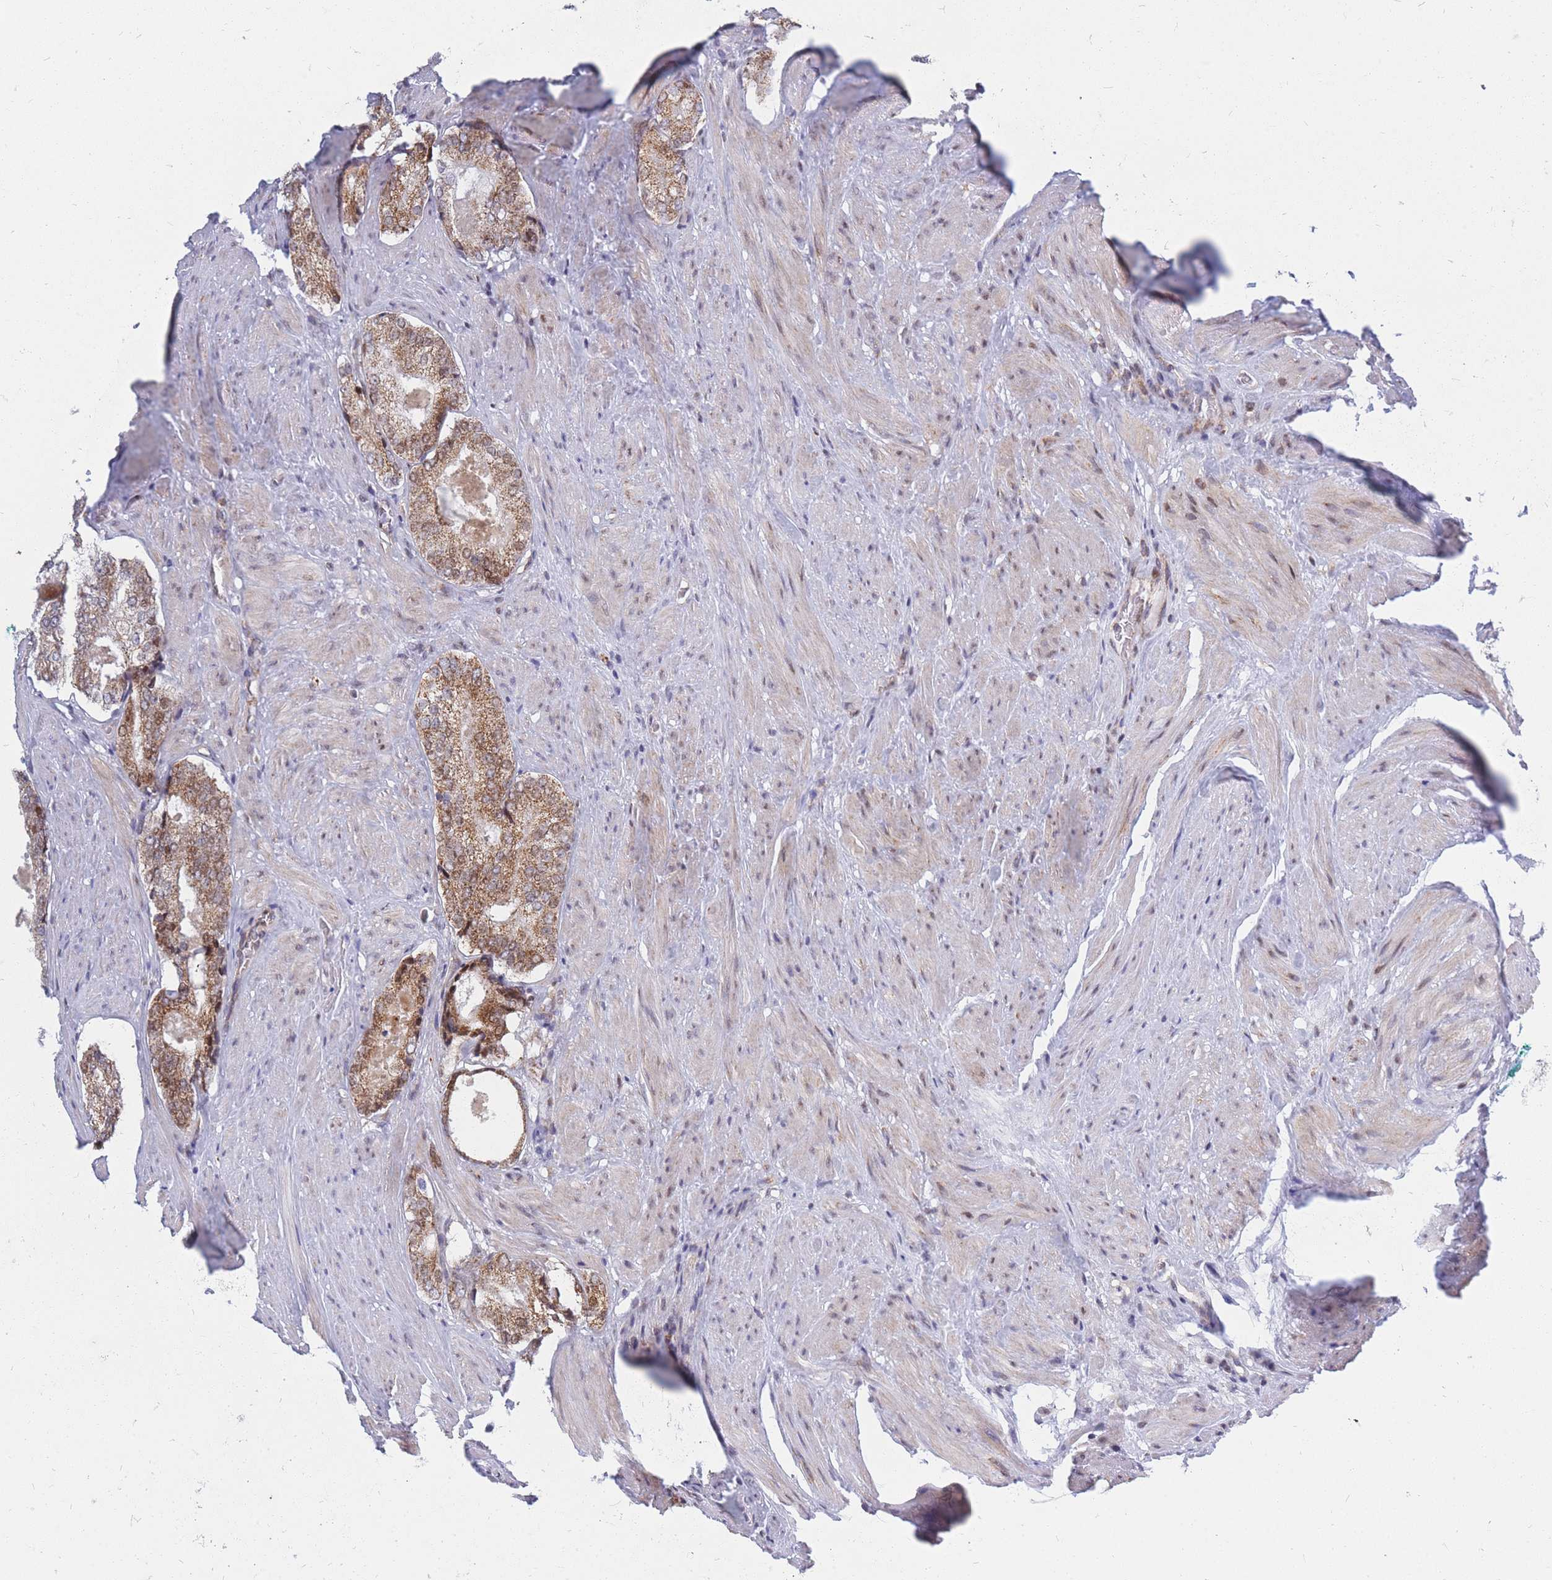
{"staining": {"intensity": "moderate", "quantity": ">75%", "location": "cytoplasmic/membranous,nuclear"}, "tissue": "prostate cancer", "cell_type": "Tumor cells", "image_type": "cancer", "snomed": [{"axis": "morphology", "description": "Adenocarcinoma, Low grade"}, {"axis": "topography", "description": "Prostate"}], "caption": "A brown stain highlights moderate cytoplasmic/membranous and nuclear staining of a protein in human adenocarcinoma (low-grade) (prostate) tumor cells. Using DAB (3,3'-diaminobenzidine) (brown) and hematoxylin (blue) stains, captured at high magnification using brightfield microscopy.", "gene": "MOB4", "patient": {"sex": "male", "age": 54}}